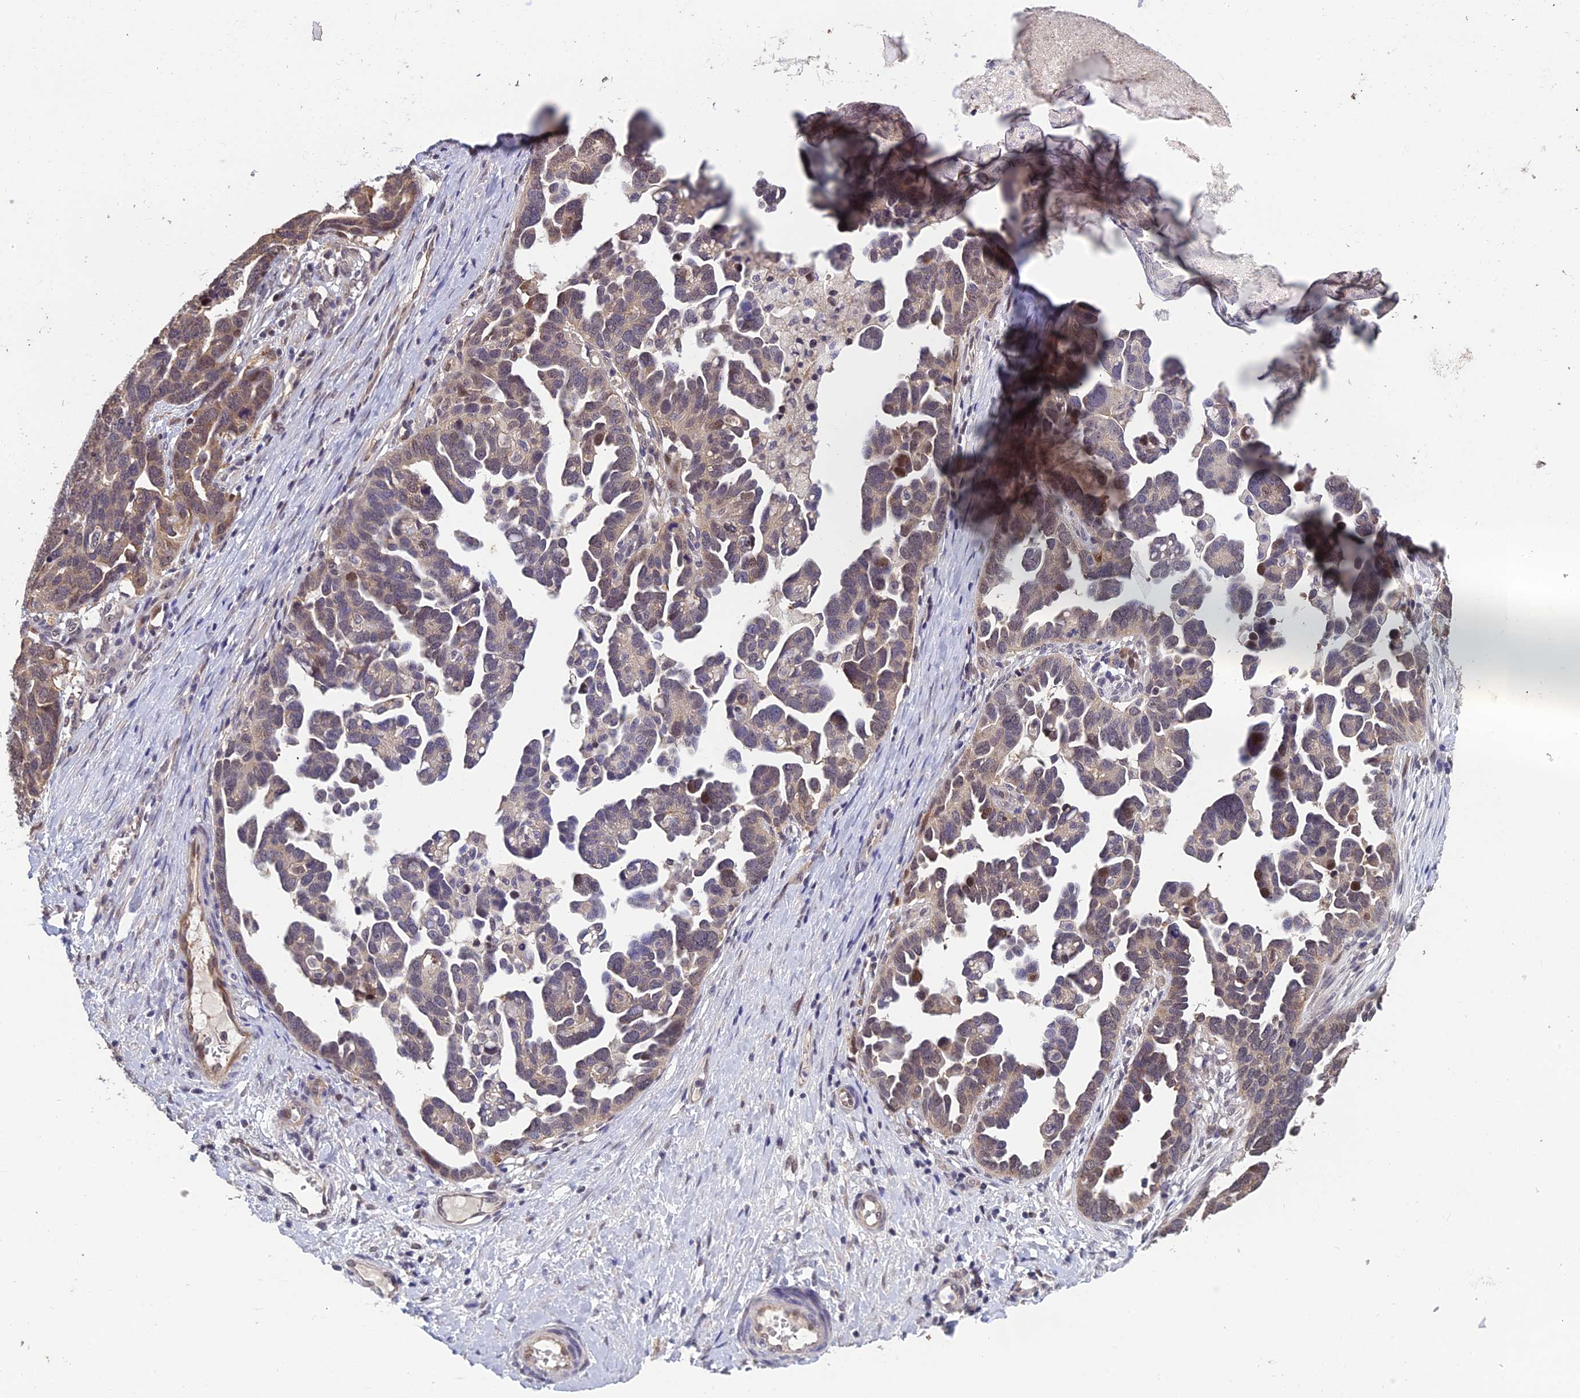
{"staining": {"intensity": "moderate", "quantity": "<25%", "location": "cytoplasmic/membranous,nuclear"}, "tissue": "ovarian cancer", "cell_type": "Tumor cells", "image_type": "cancer", "snomed": [{"axis": "morphology", "description": "Cystadenocarcinoma, serous, NOS"}, {"axis": "topography", "description": "Ovary"}], "caption": "Immunohistochemical staining of human ovarian serous cystadenocarcinoma shows low levels of moderate cytoplasmic/membranous and nuclear protein staining in approximately <25% of tumor cells.", "gene": "GRWD1", "patient": {"sex": "female", "age": 54}}